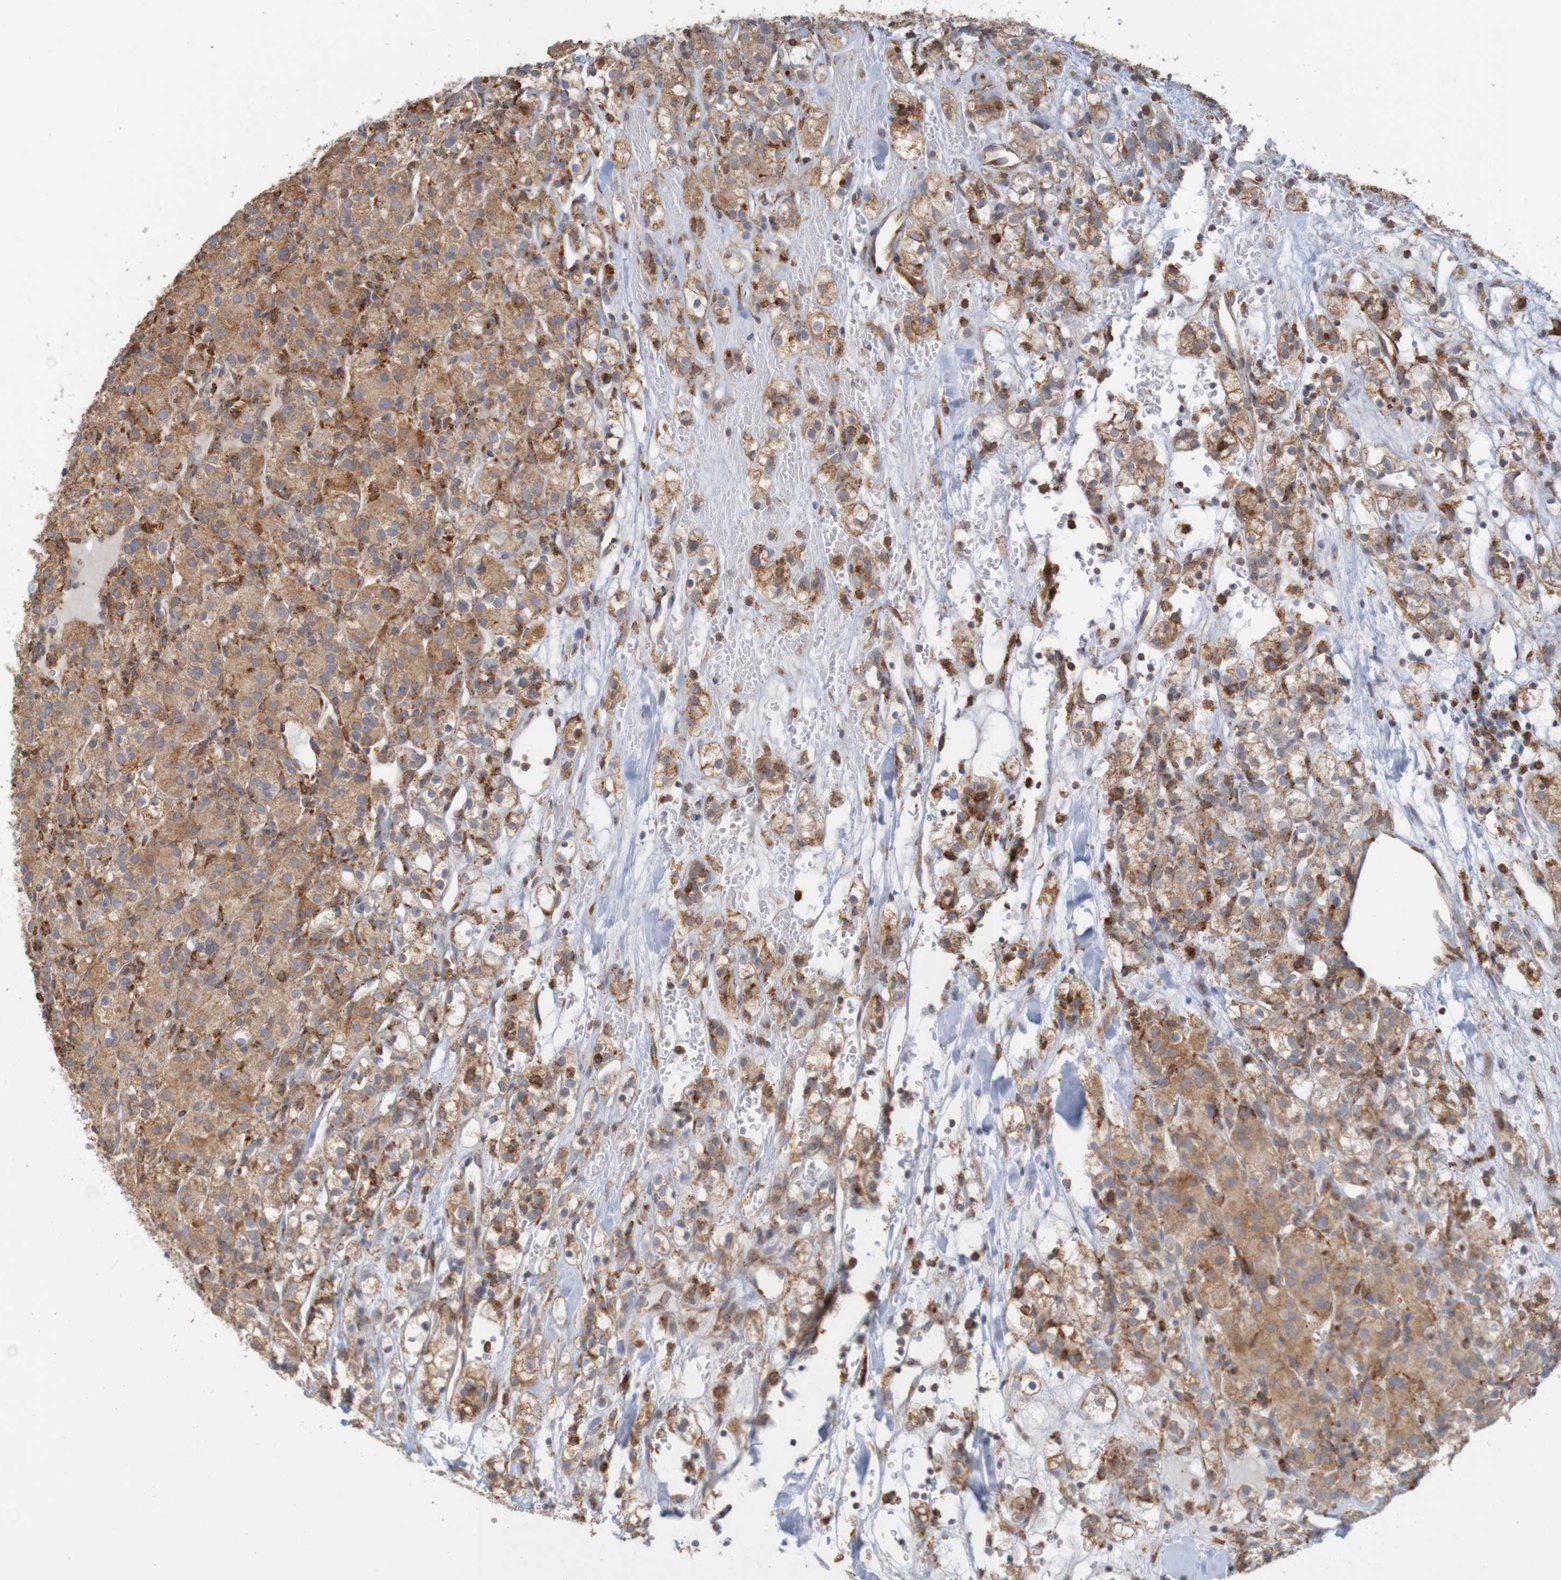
{"staining": {"intensity": "moderate", "quantity": ">75%", "location": "cytoplasmic/membranous"}, "tissue": "renal cancer", "cell_type": "Tumor cells", "image_type": "cancer", "snomed": [{"axis": "morphology", "description": "Normal tissue, NOS"}, {"axis": "morphology", "description": "Adenocarcinoma, NOS"}, {"axis": "topography", "description": "Kidney"}], "caption": "Brown immunohistochemical staining in human adenocarcinoma (renal) demonstrates moderate cytoplasmic/membranous positivity in approximately >75% of tumor cells.", "gene": "PDIA3", "patient": {"sex": "male", "age": 61}}